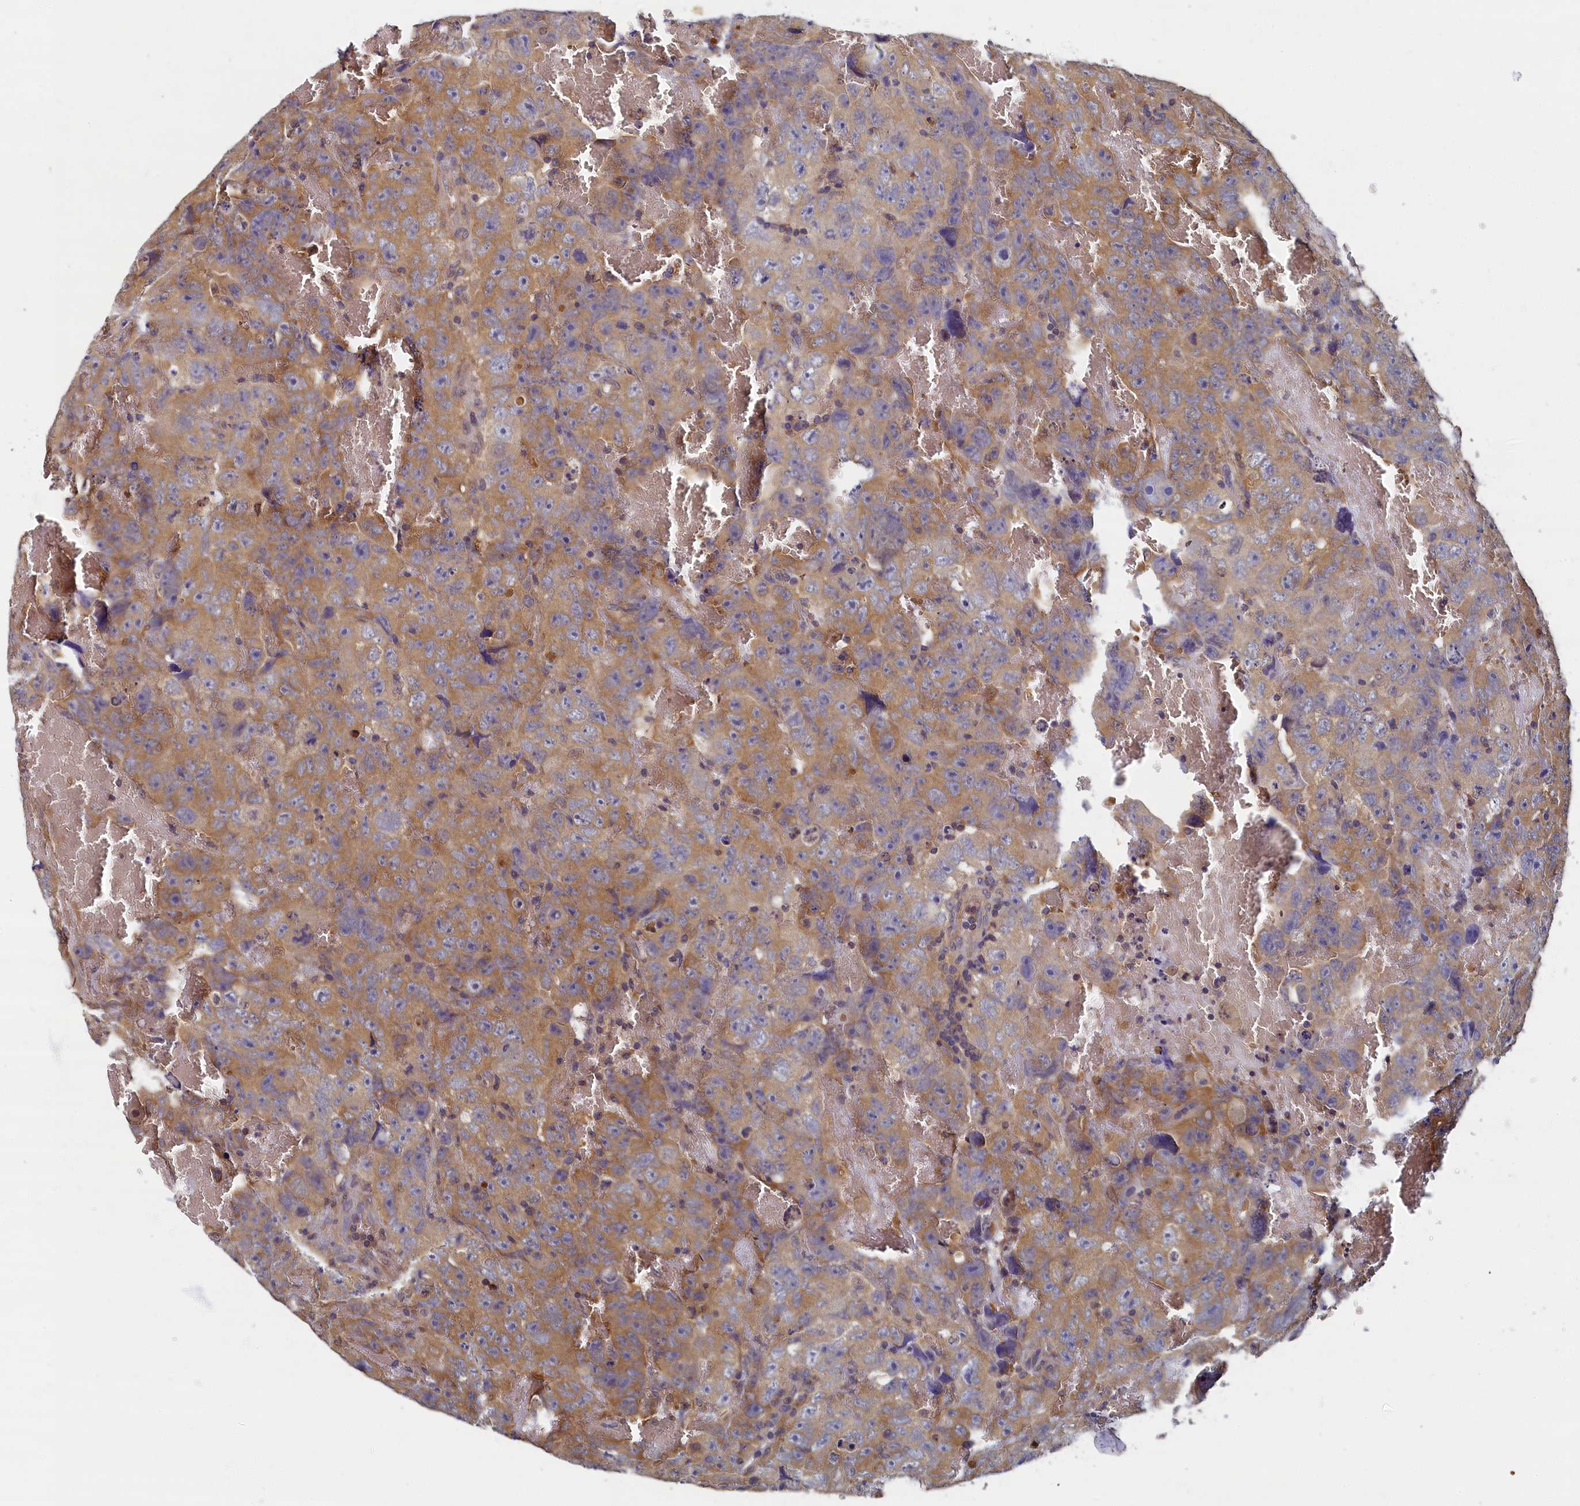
{"staining": {"intensity": "moderate", "quantity": ">75%", "location": "cytoplasmic/membranous"}, "tissue": "testis cancer", "cell_type": "Tumor cells", "image_type": "cancer", "snomed": [{"axis": "morphology", "description": "Carcinoma, Embryonal, NOS"}, {"axis": "topography", "description": "Testis"}], "caption": "The micrograph demonstrates staining of testis cancer (embryonal carcinoma), revealing moderate cytoplasmic/membranous protein expression (brown color) within tumor cells. (brown staining indicates protein expression, while blue staining denotes nuclei).", "gene": "TBCB", "patient": {"sex": "male", "age": 45}}